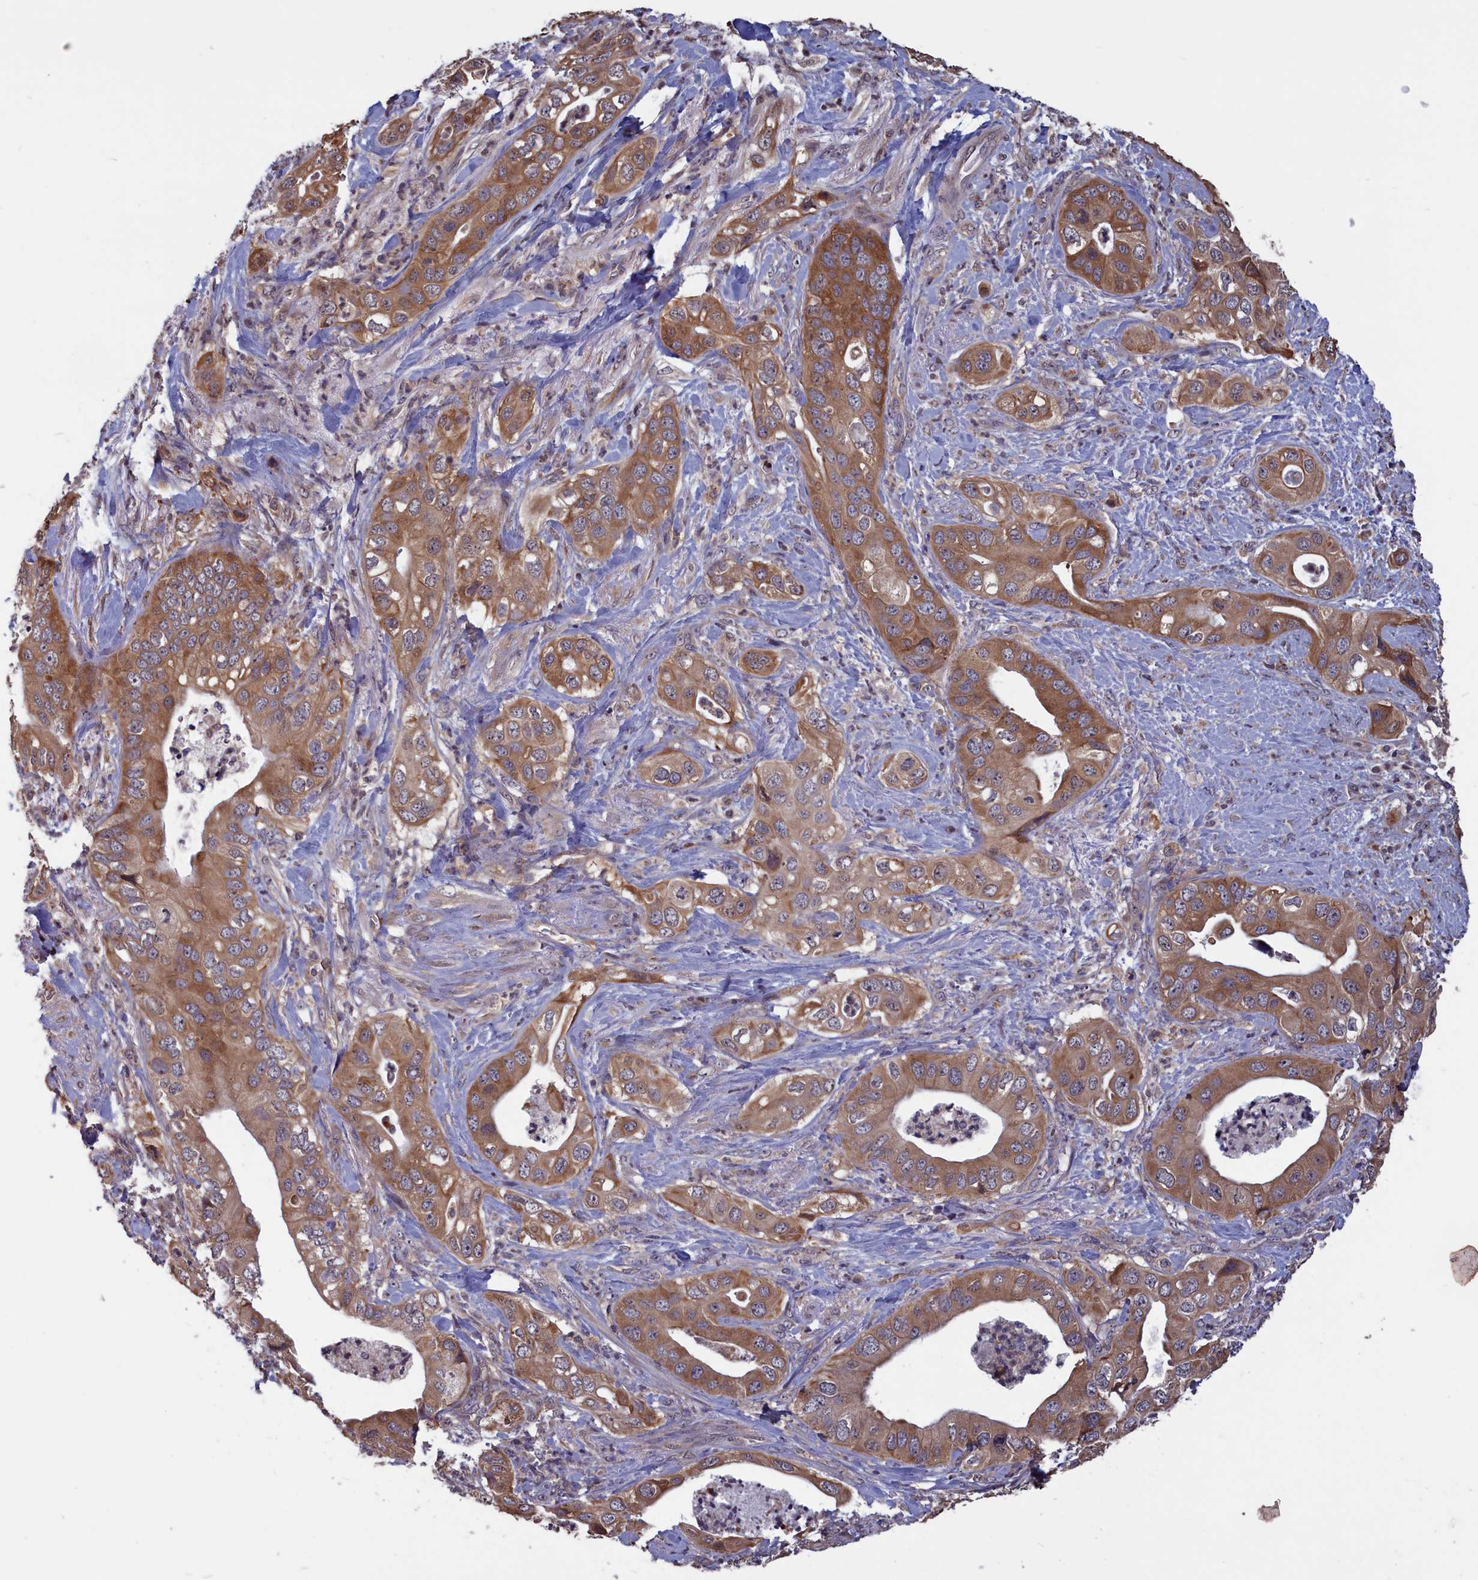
{"staining": {"intensity": "moderate", "quantity": ">75%", "location": "cytoplasmic/membranous"}, "tissue": "pancreatic cancer", "cell_type": "Tumor cells", "image_type": "cancer", "snomed": [{"axis": "morphology", "description": "Adenocarcinoma, NOS"}, {"axis": "topography", "description": "Pancreas"}], "caption": "The micrograph reveals staining of pancreatic cancer (adenocarcinoma), revealing moderate cytoplasmic/membranous protein positivity (brown color) within tumor cells. The staining was performed using DAB, with brown indicating positive protein expression. Nuclei are stained blue with hematoxylin.", "gene": "CACTIN", "patient": {"sex": "female", "age": 78}}